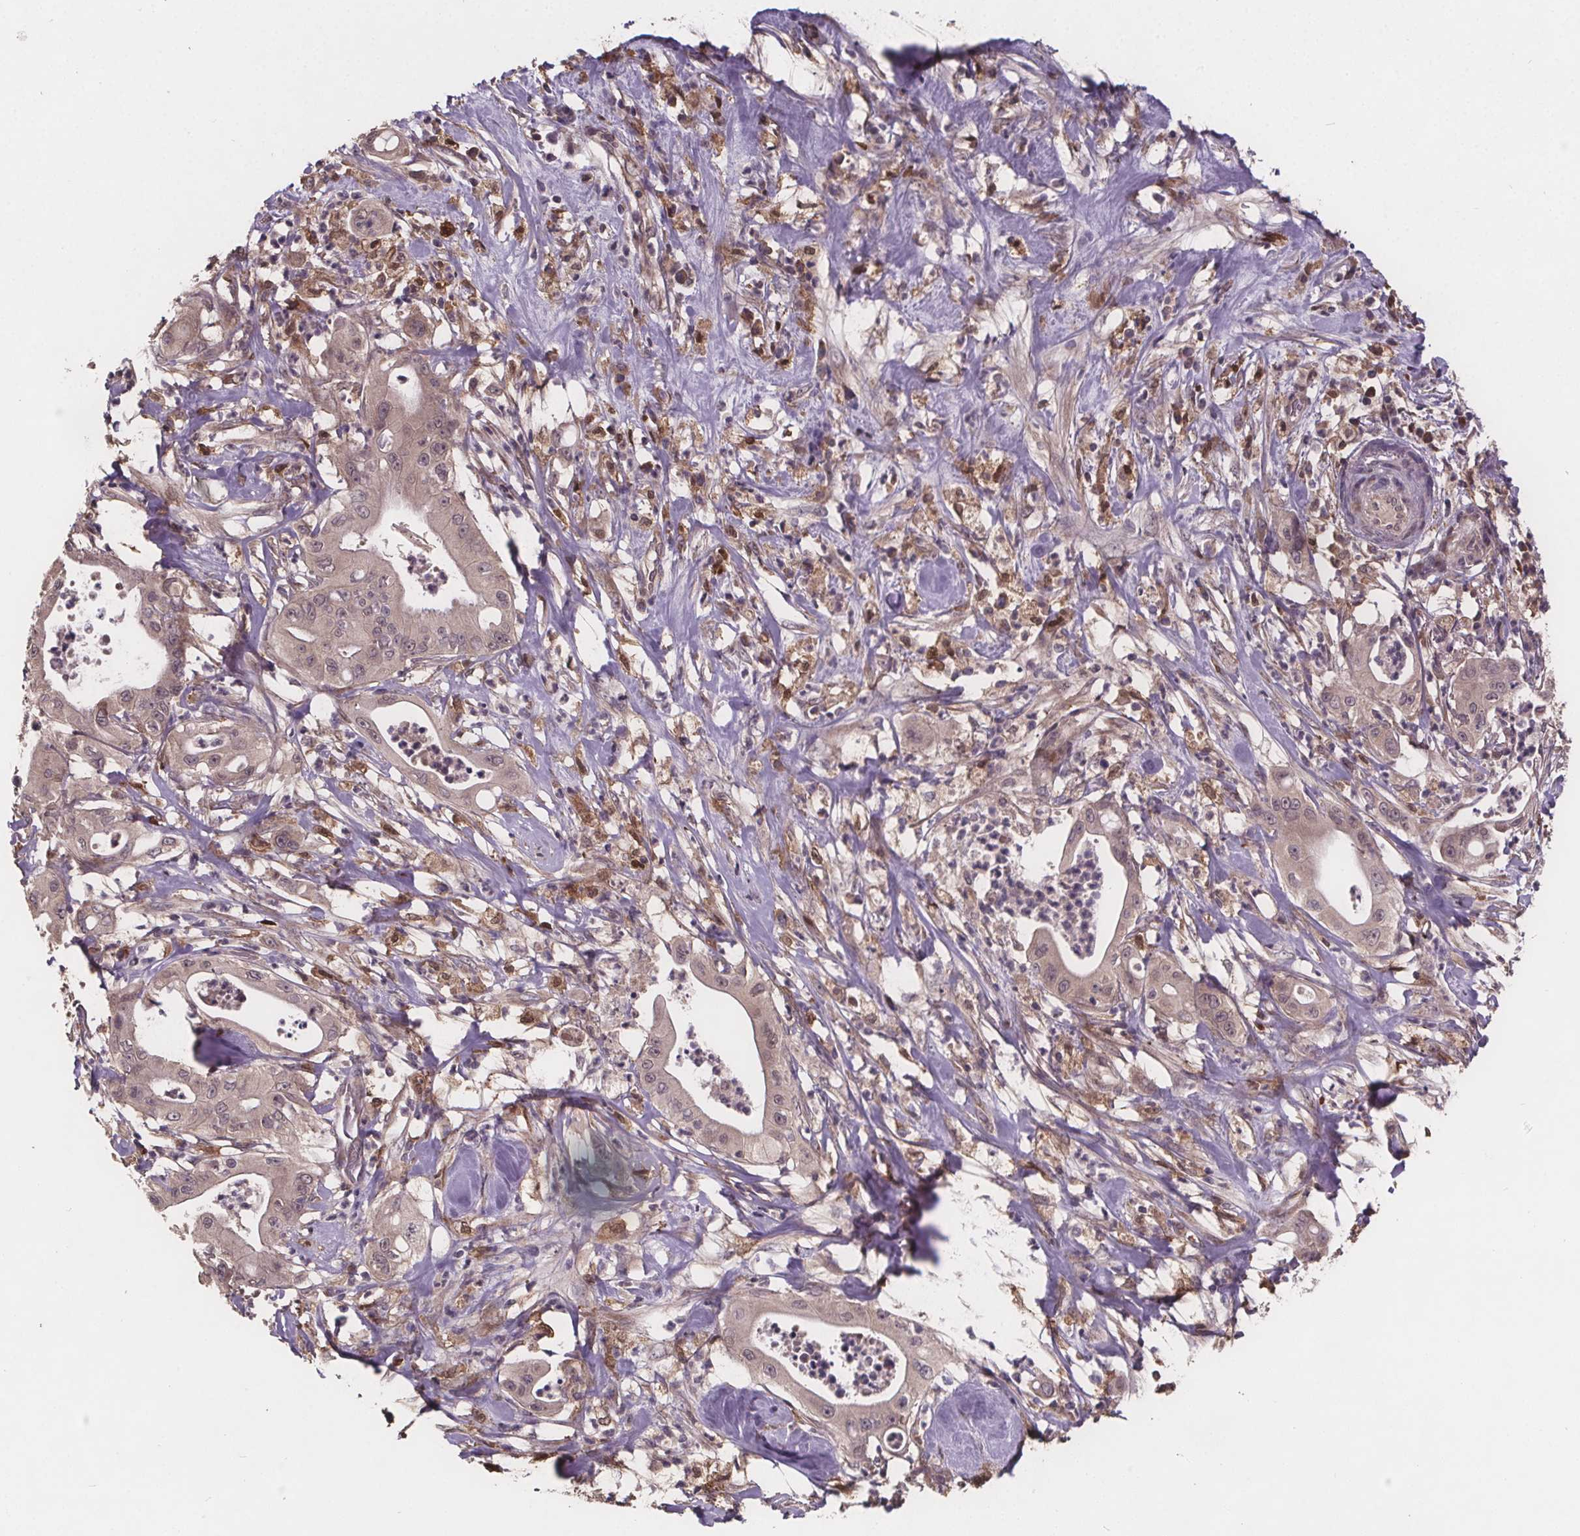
{"staining": {"intensity": "negative", "quantity": "none", "location": "none"}, "tissue": "pancreatic cancer", "cell_type": "Tumor cells", "image_type": "cancer", "snomed": [{"axis": "morphology", "description": "Adenocarcinoma, NOS"}, {"axis": "topography", "description": "Pancreas"}], "caption": "A high-resolution image shows immunohistochemistry (IHC) staining of pancreatic cancer, which exhibits no significant positivity in tumor cells.", "gene": "USP9X", "patient": {"sex": "male", "age": 71}}